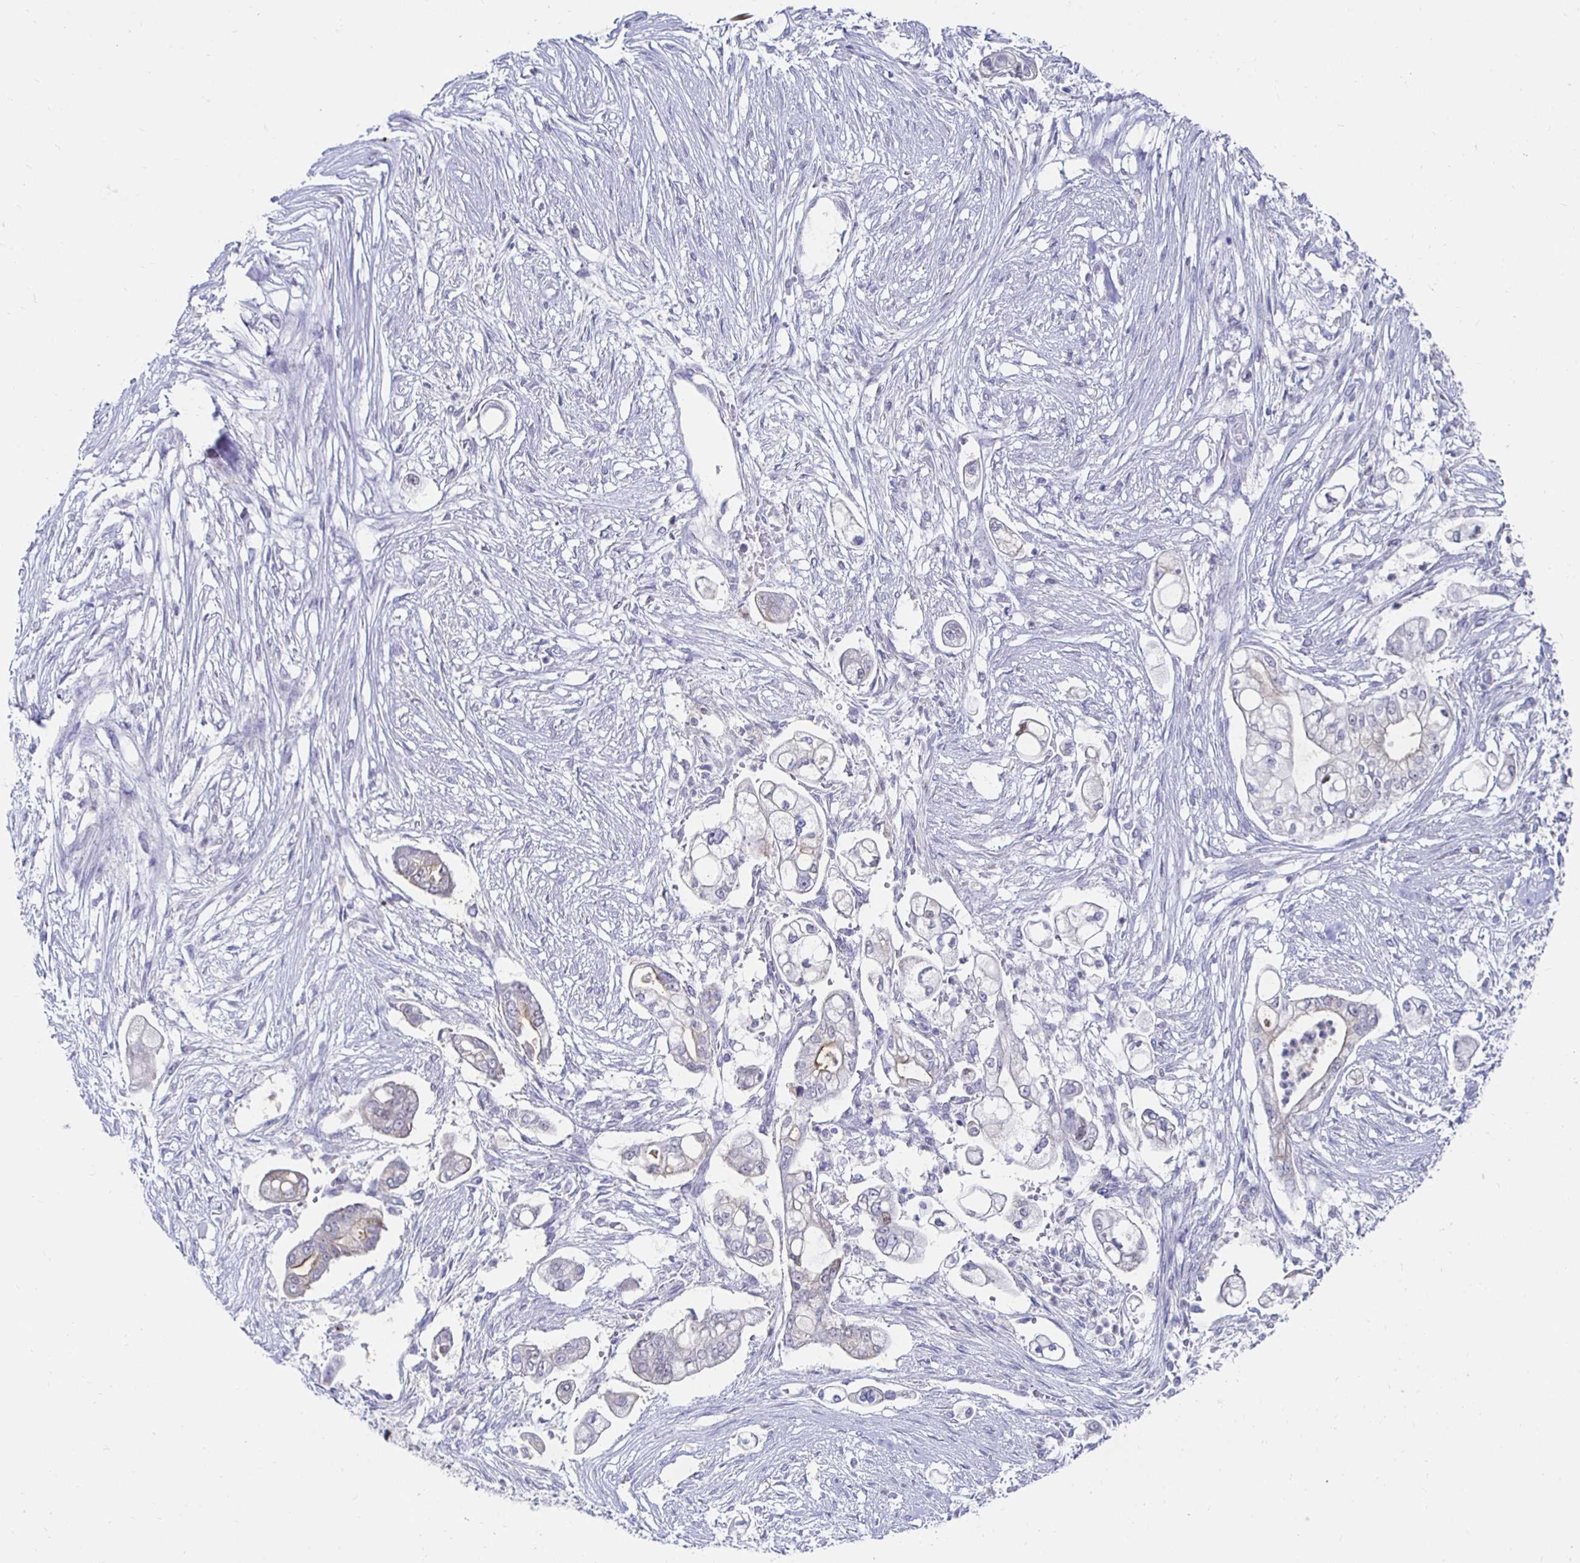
{"staining": {"intensity": "weak", "quantity": "<25%", "location": "nuclear"}, "tissue": "pancreatic cancer", "cell_type": "Tumor cells", "image_type": "cancer", "snomed": [{"axis": "morphology", "description": "Adenocarcinoma, NOS"}, {"axis": "topography", "description": "Pancreas"}], "caption": "A high-resolution image shows IHC staining of pancreatic adenocarcinoma, which reveals no significant positivity in tumor cells.", "gene": "NOCT", "patient": {"sex": "female", "age": 69}}